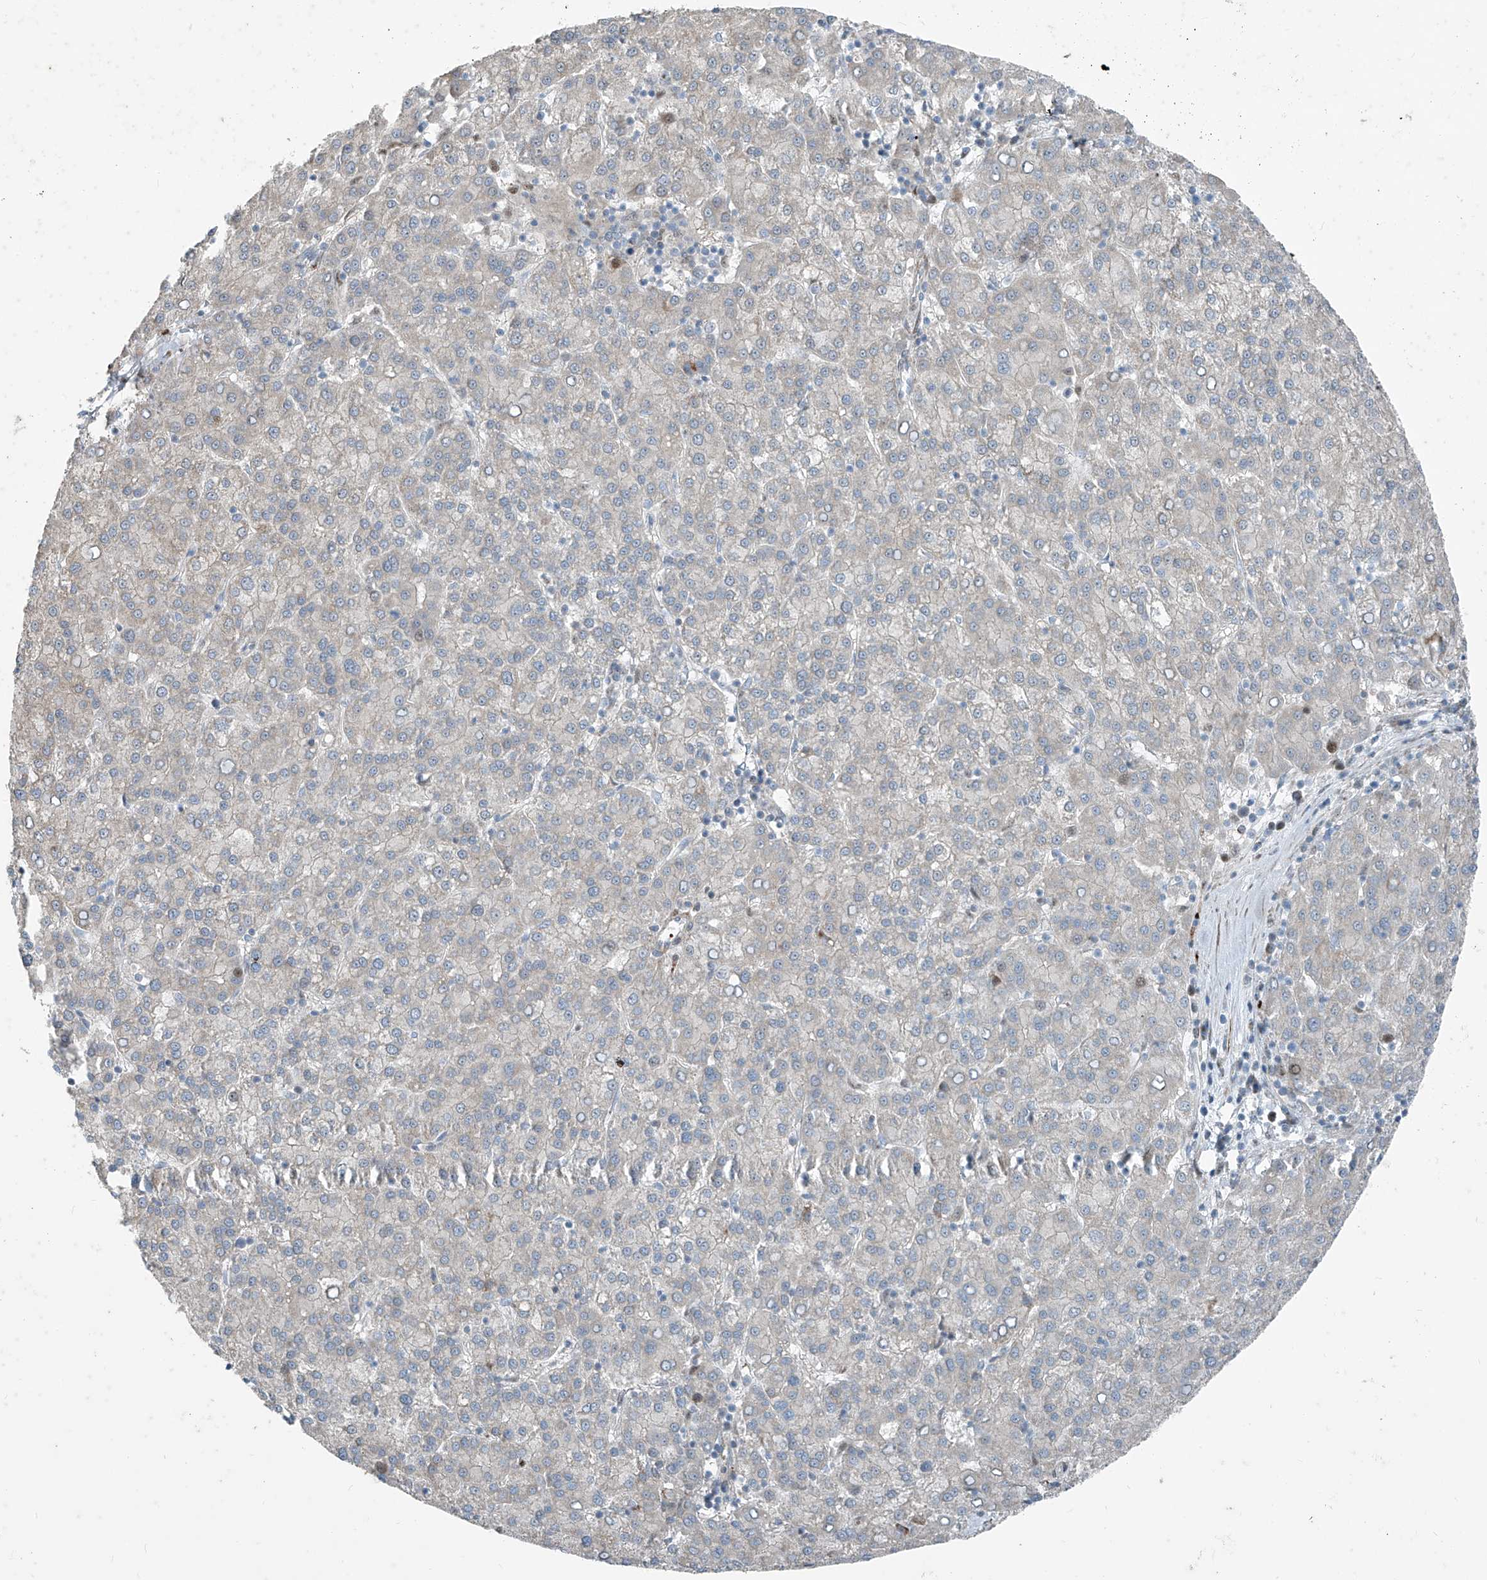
{"staining": {"intensity": "moderate", "quantity": "<25%", "location": "nuclear"}, "tissue": "liver cancer", "cell_type": "Tumor cells", "image_type": "cancer", "snomed": [{"axis": "morphology", "description": "Carcinoma, Hepatocellular, NOS"}, {"axis": "topography", "description": "Liver"}], "caption": "An image of liver cancer (hepatocellular carcinoma) stained for a protein reveals moderate nuclear brown staining in tumor cells.", "gene": "PPCS", "patient": {"sex": "female", "age": 58}}